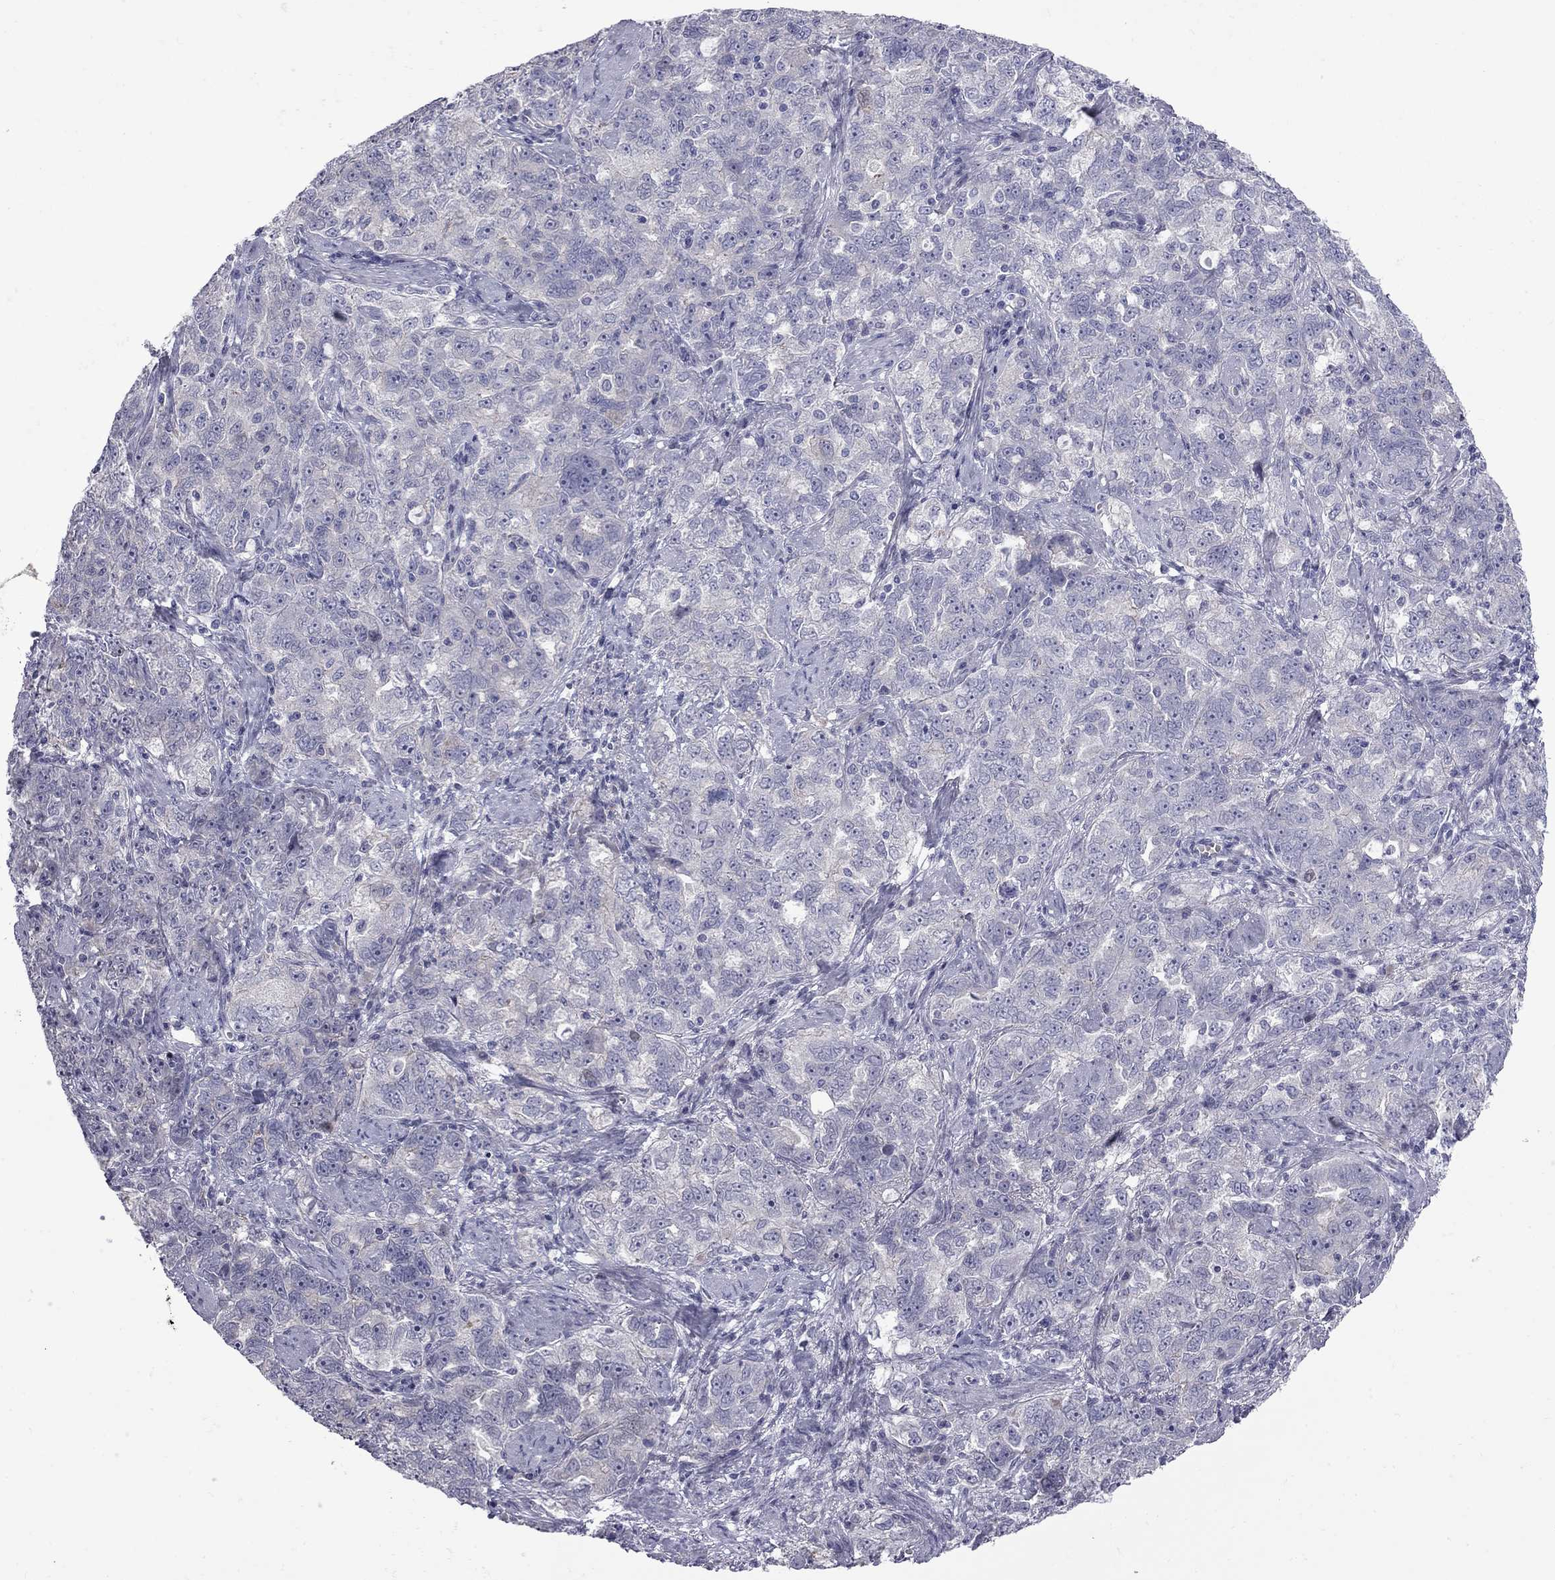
{"staining": {"intensity": "negative", "quantity": "none", "location": "none"}, "tissue": "ovarian cancer", "cell_type": "Tumor cells", "image_type": "cancer", "snomed": [{"axis": "morphology", "description": "Cystadenocarcinoma, serous, NOS"}, {"axis": "topography", "description": "Ovary"}], "caption": "Ovarian cancer was stained to show a protein in brown. There is no significant positivity in tumor cells. (Brightfield microscopy of DAB immunohistochemistry (IHC) at high magnification).", "gene": "NRARP", "patient": {"sex": "female", "age": 51}}